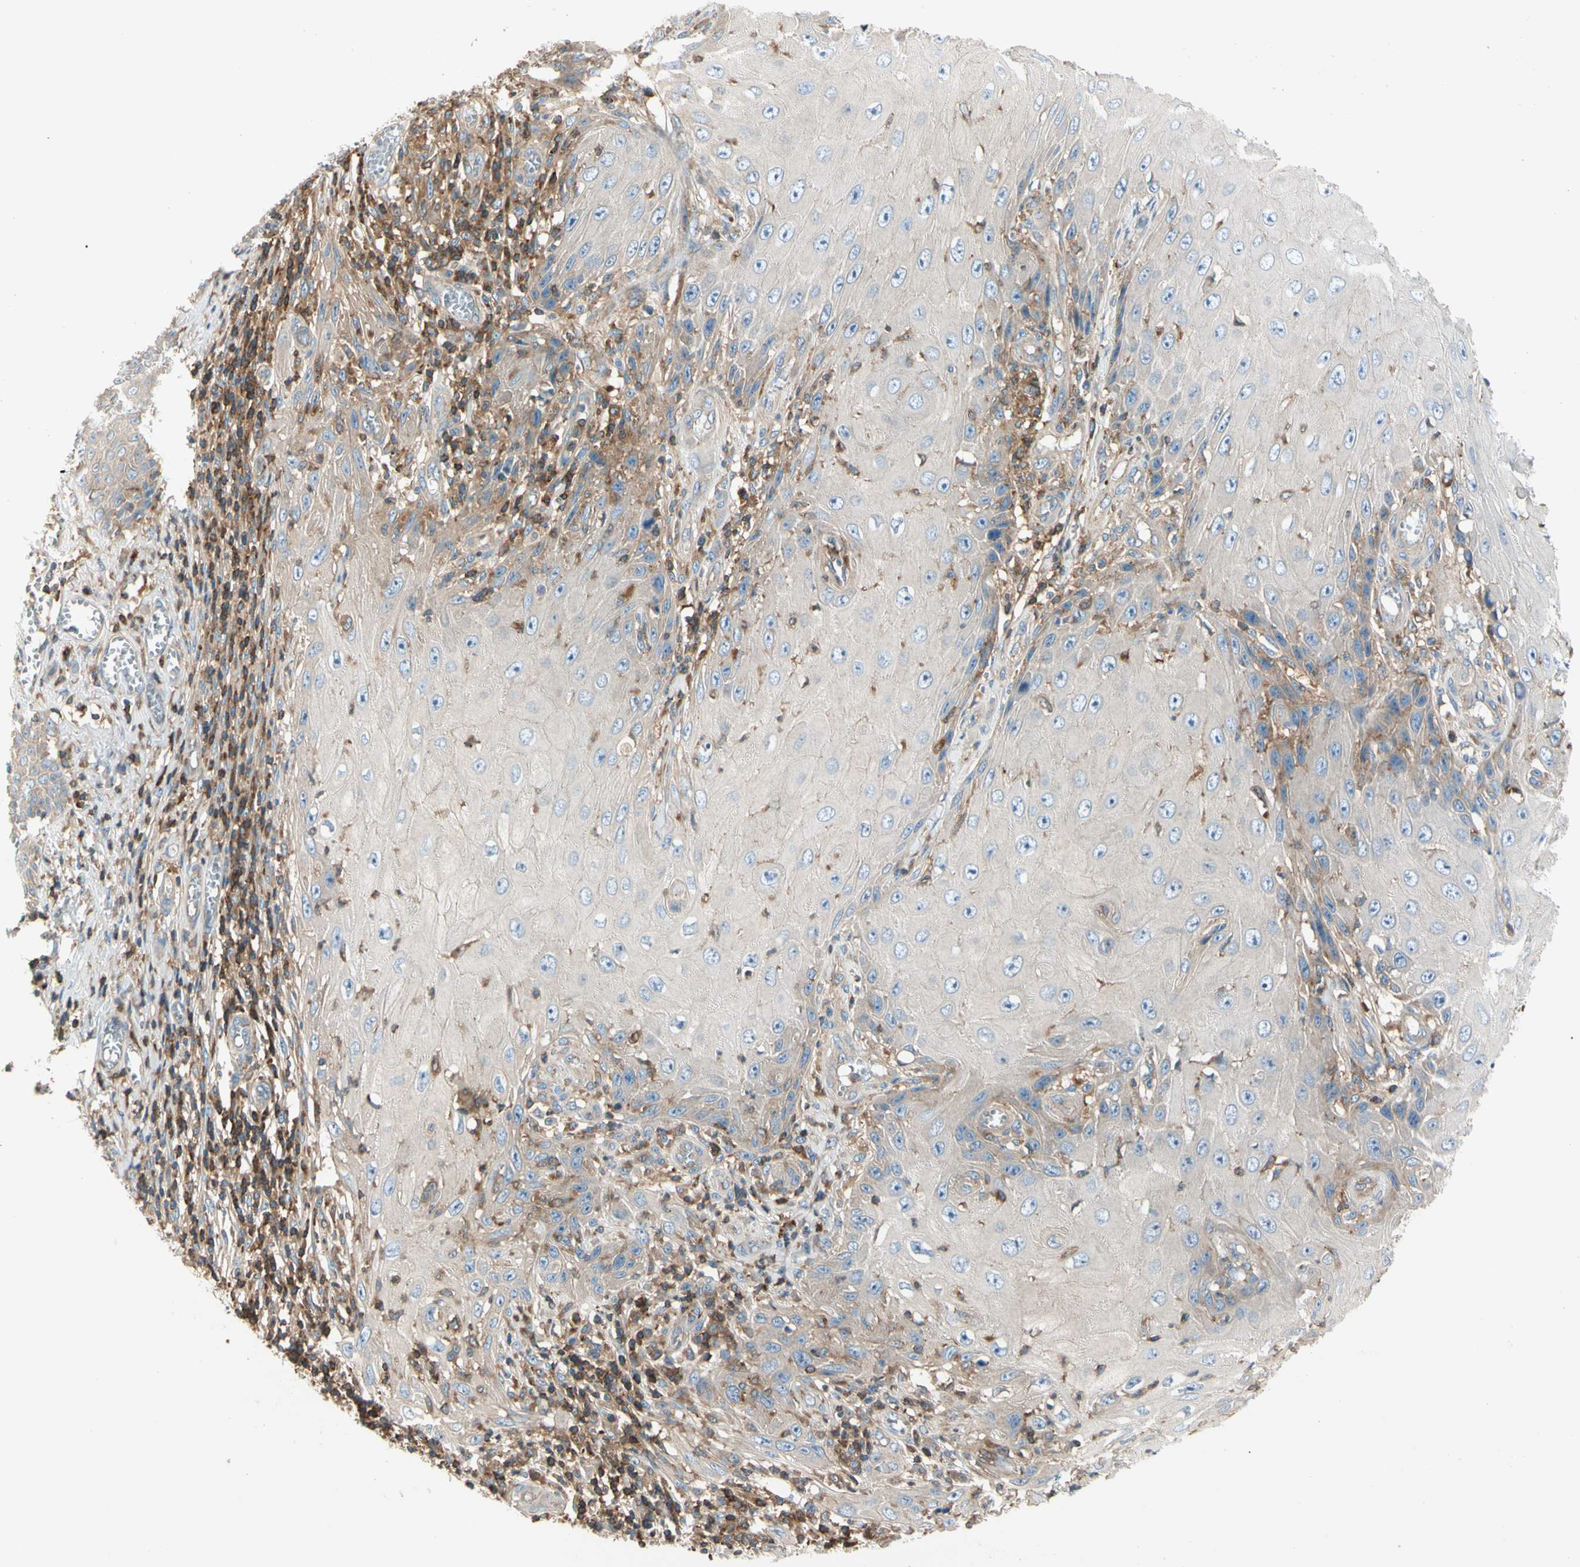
{"staining": {"intensity": "weak", "quantity": "<25%", "location": "cytoplasmic/membranous"}, "tissue": "skin cancer", "cell_type": "Tumor cells", "image_type": "cancer", "snomed": [{"axis": "morphology", "description": "Squamous cell carcinoma, NOS"}, {"axis": "topography", "description": "Skin"}], "caption": "Protein analysis of squamous cell carcinoma (skin) demonstrates no significant positivity in tumor cells.", "gene": "CAPZA2", "patient": {"sex": "female", "age": 73}}